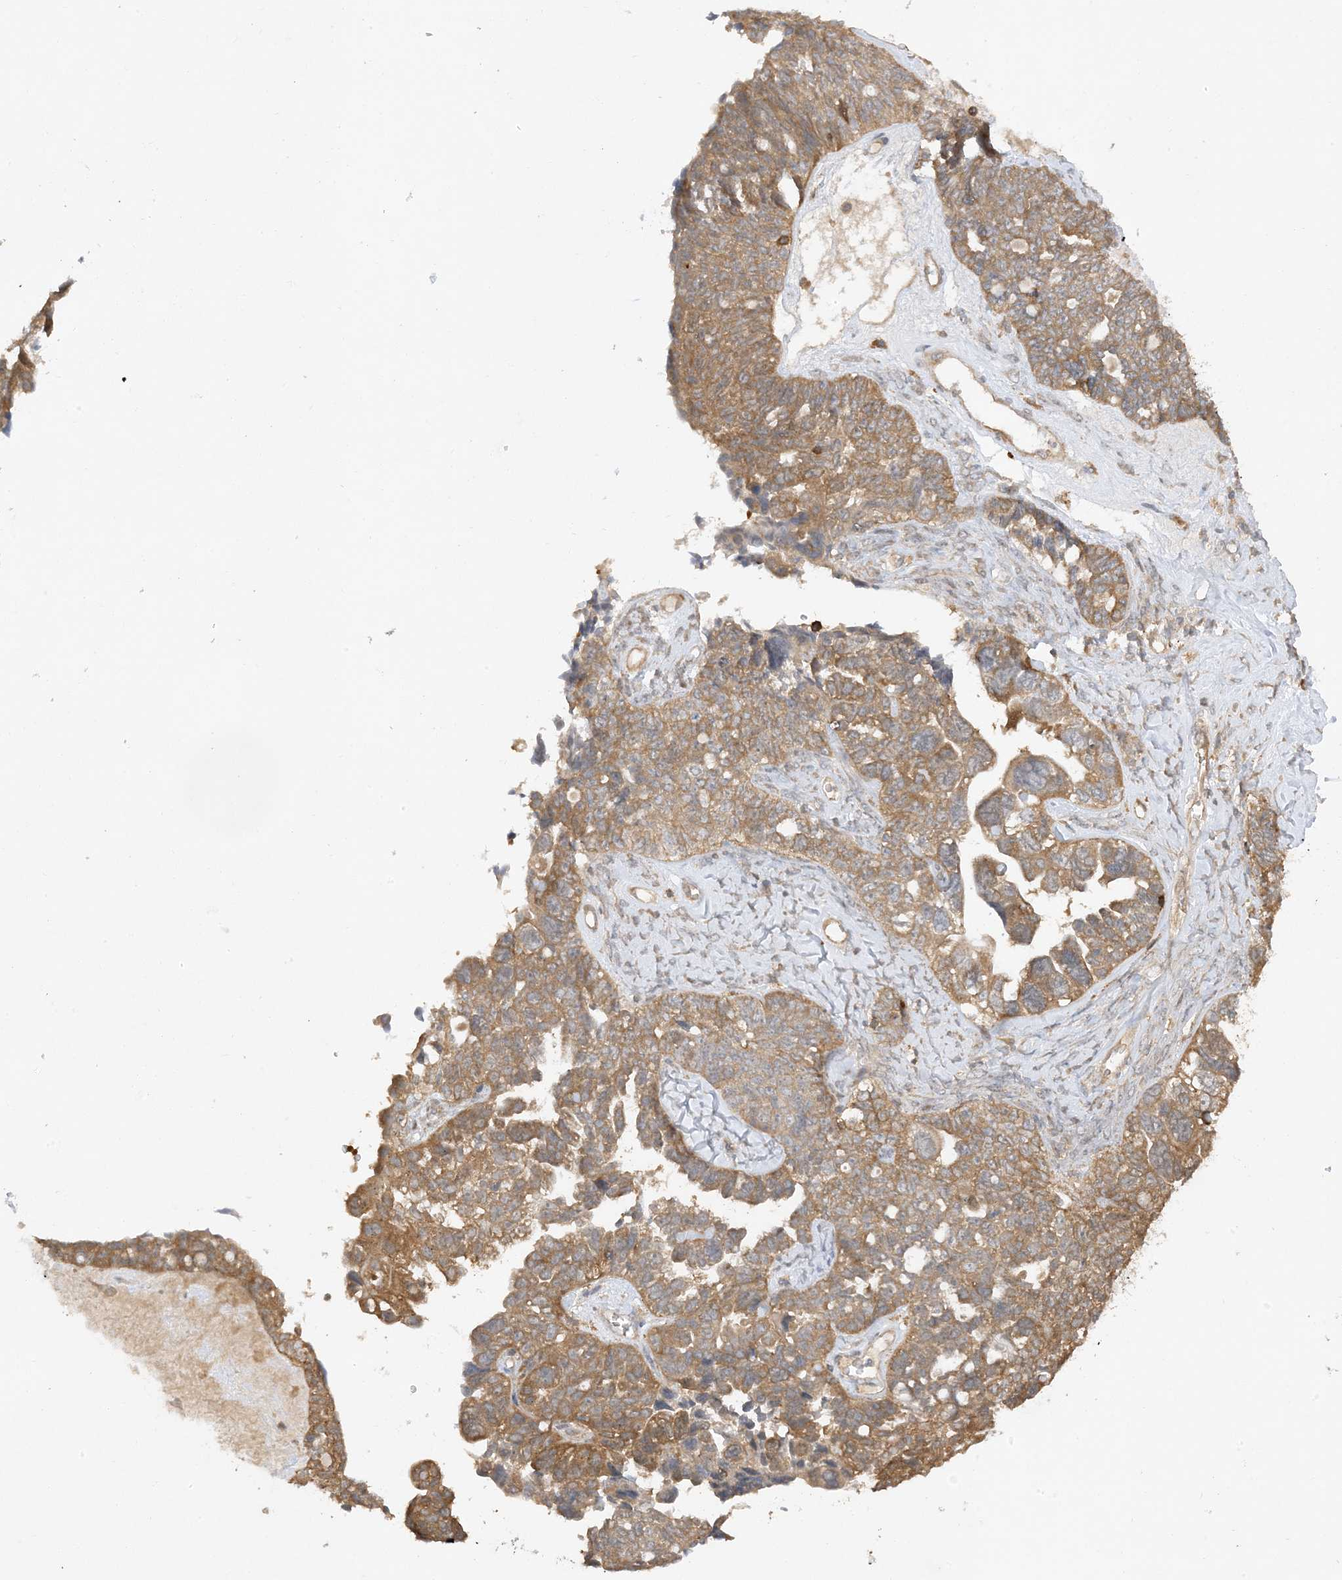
{"staining": {"intensity": "moderate", "quantity": ">75%", "location": "cytoplasmic/membranous"}, "tissue": "ovarian cancer", "cell_type": "Tumor cells", "image_type": "cancer", "snomed": [{"axis": "morphology", "description": "Cystadenocarcinoma, serous, NOS"}, {"axis": "topography", "description": "Ovary"}], "caption": "Human ovarian serous cystadenocarcinoma stained for a protein (brown) exhibits moderate cytoplasmic/membranous positive expression in about >75% of tumor cells.", "gene": "PHACTR2", "patient": {"sex": "female", "age": 79}}